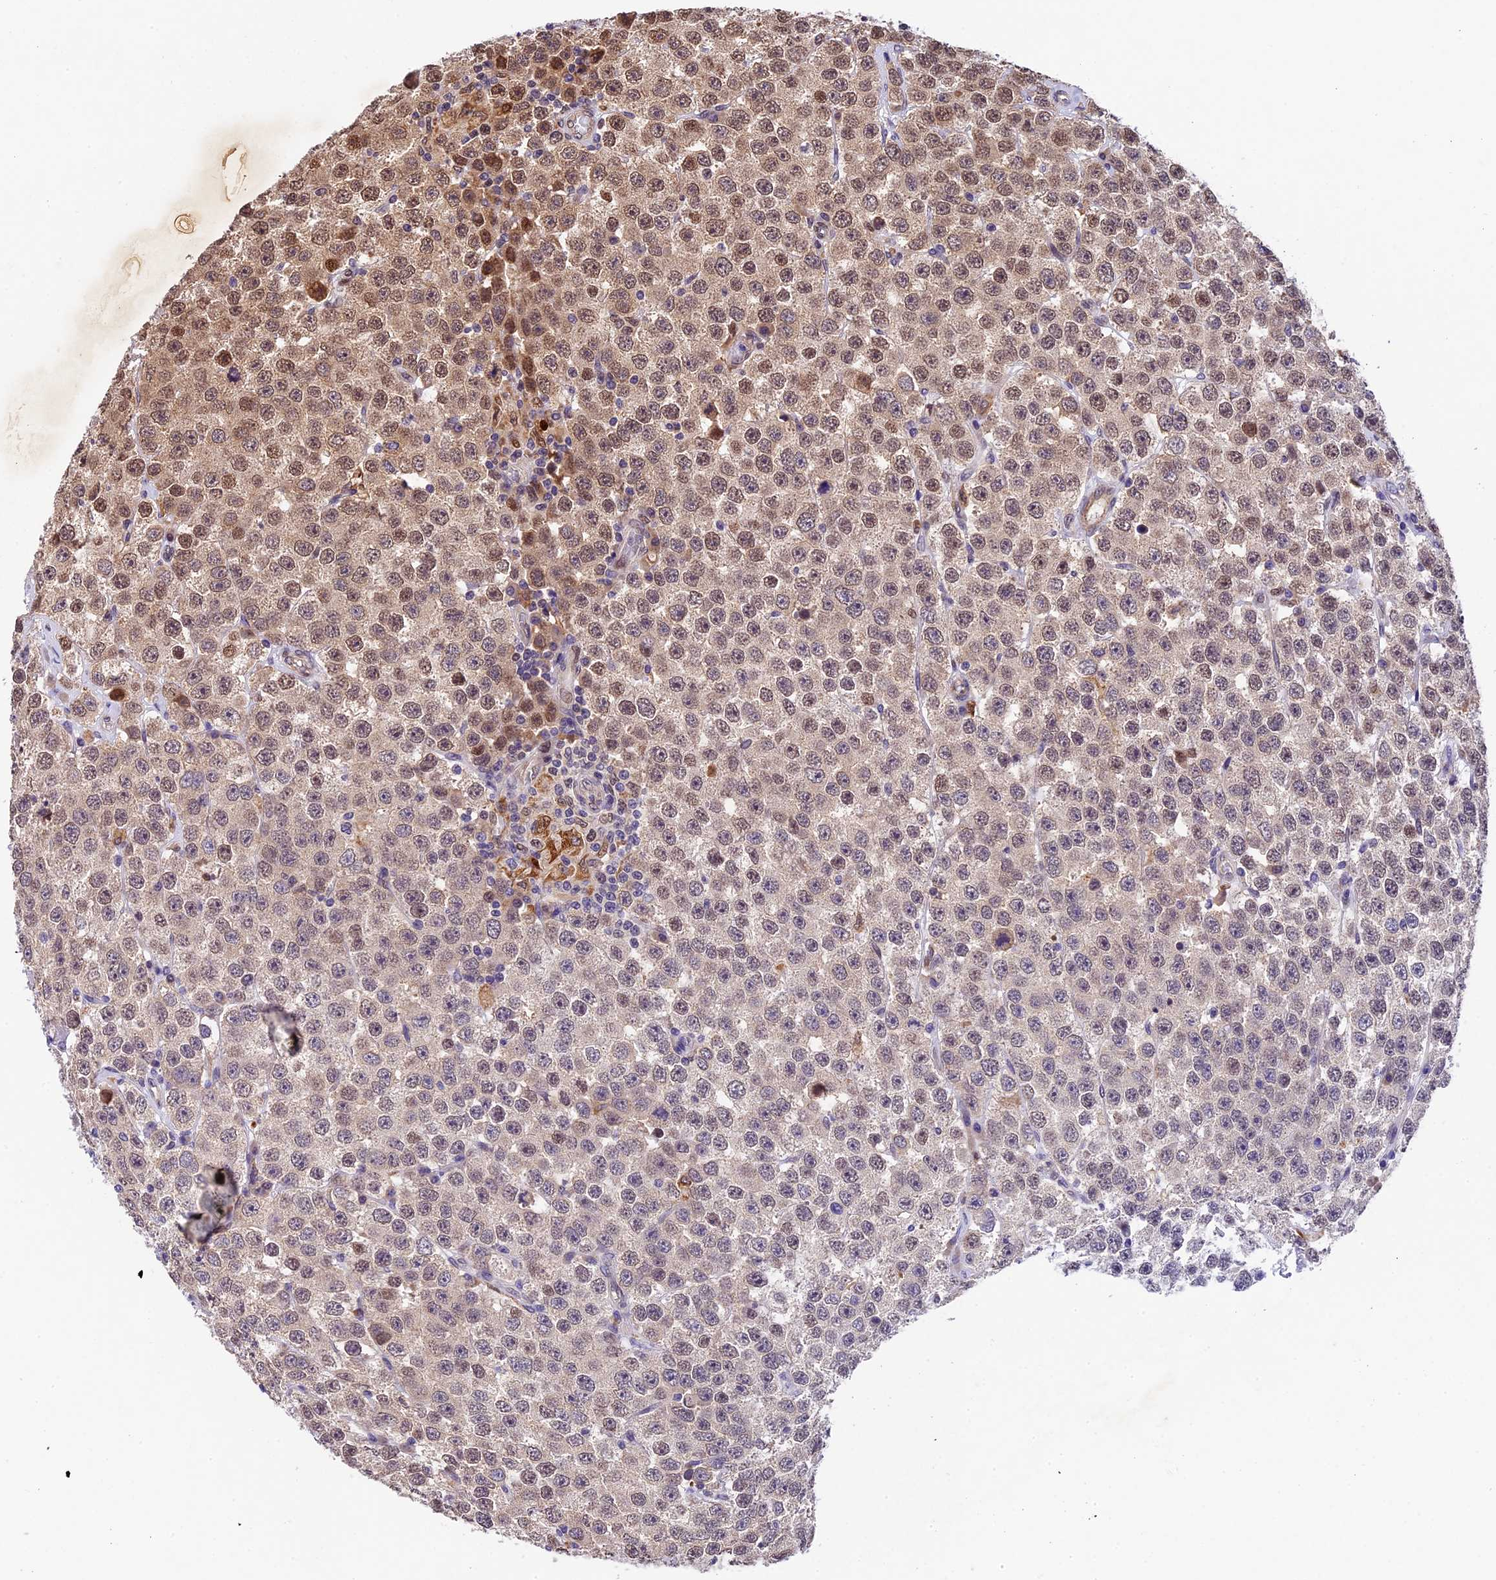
{"staining": {"intensity": "moderate", "quantity": ">75%", "location": "nuclear"}, "tissue": "testis cancer", "cell_type": "Tumor cells", "image_type": "cancer", "snomed": [{"axis": "morphology", "description": "Seminoma, NOS"}, {"axis": "topography", "description": "Testis"}], "caption": "This histopathology image demonstrates testis cancer (seminoma) stained with immunohistochemistry (IHC) to label a protein in brown. The nuclear of tumor cells show moderate positivity for the protein. Nuclei are counter-stained blue.", "gene": "CCSER1", "patient": {"sex": "male", "age": 28}}